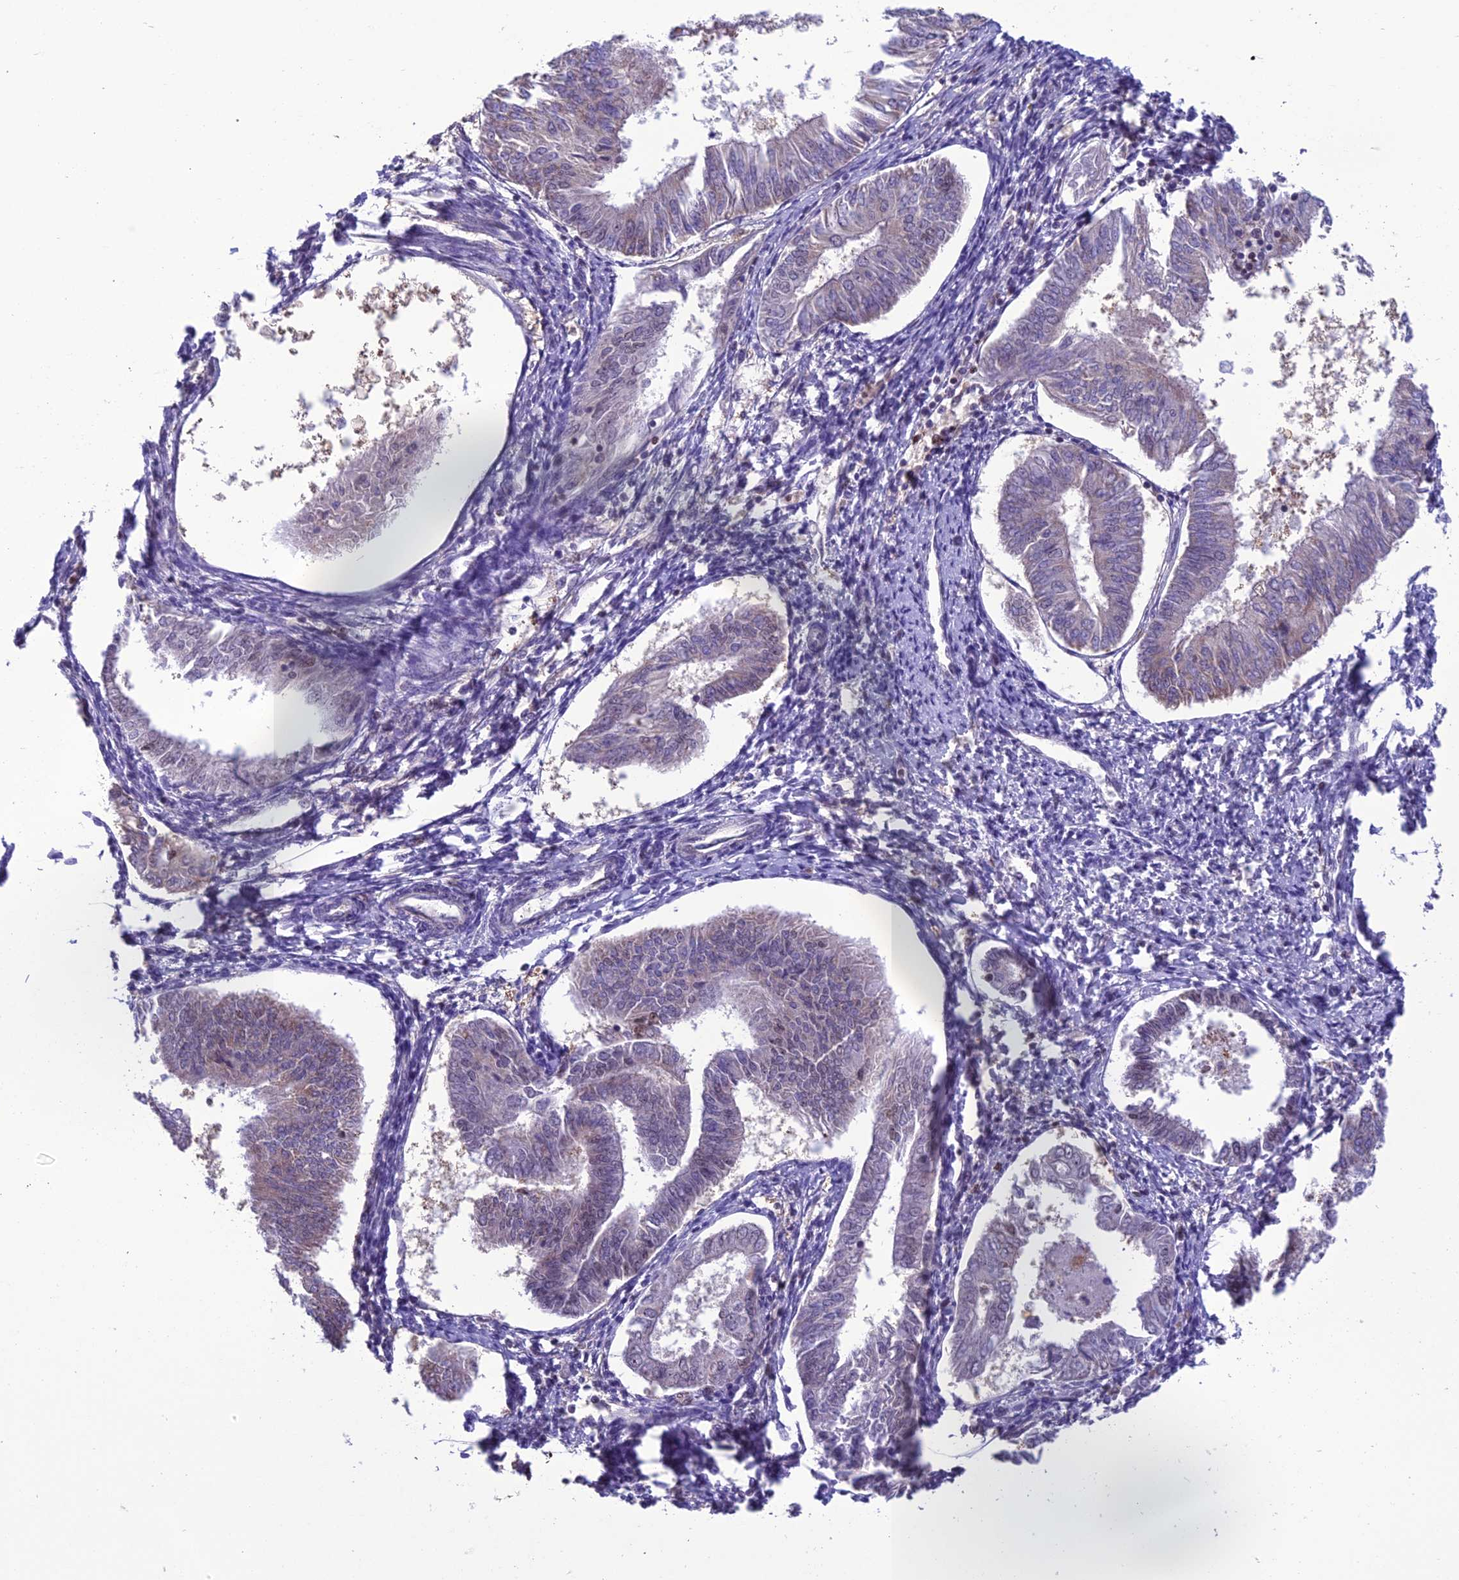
{"staining": {"intensity": "weak", "quantity": "<25%", "location": "cytoplasmic/membranous"}, "tissue": "endometrial cancer", "cell_type": "Tumor cells", "image_type": "cancer", "snomed": [{"axis": "morphology", "description": "Adenocarcinoma, NOS"}, {"axis": "topography", "description": "Endometrium"}], "caption": "This histopathology image is of adenocarcinoma (endometrial) stained with IHC to label a protein in brown with the nuclei are counter-stained blue. There is no staining in tumor cells.", "gene": "MIS12", "patient": {"sex": "female", "age": 58}}